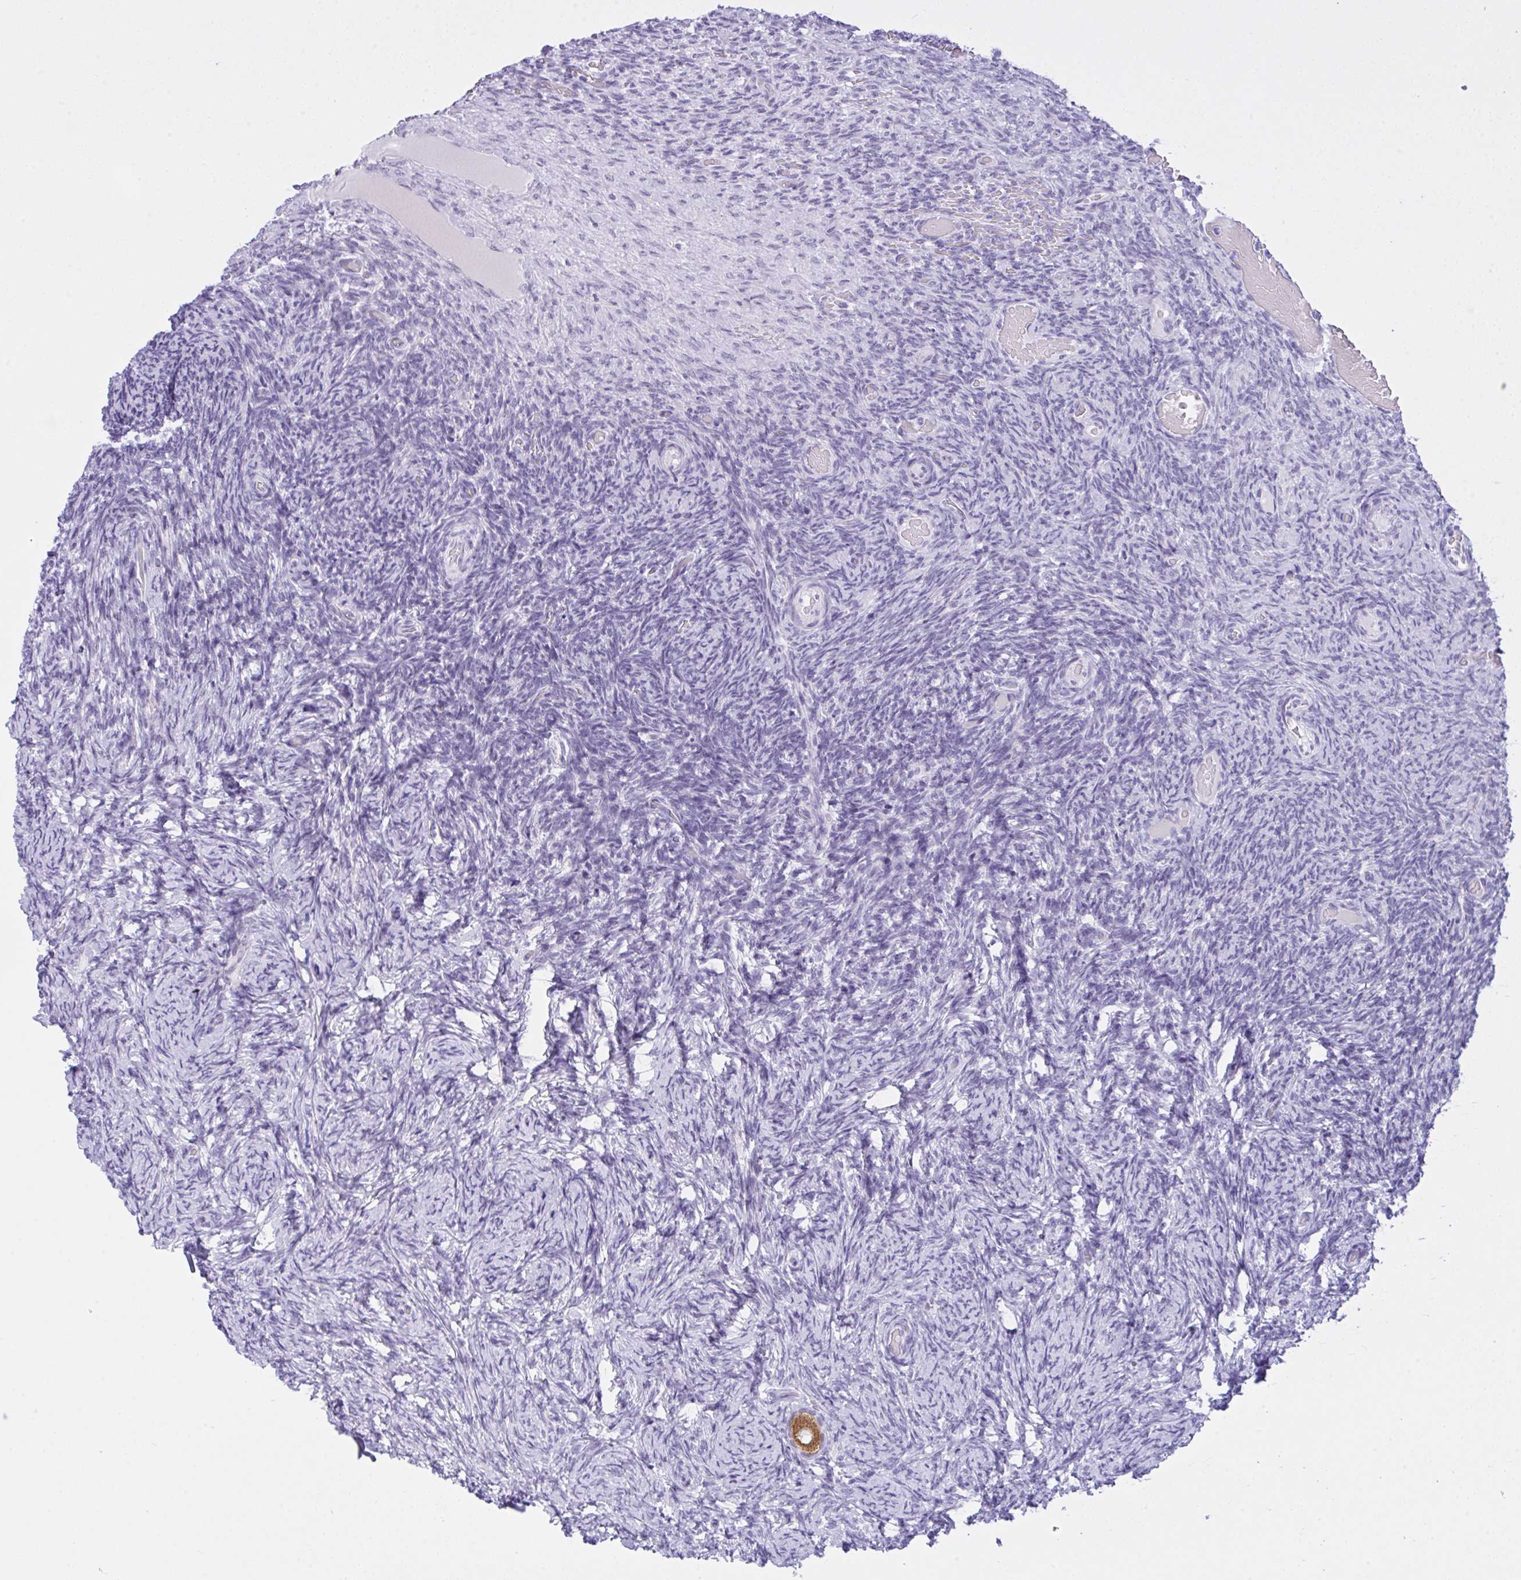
{"staining": {"intensity": "moderate", "quantity": ">75%", "location": "cytoplasmic/membranous"}, "tissue": "ovary", "cell_type": "Follicle cells", "image_type": "normal", "snomed": [{"axis": "morphology", "description": "Normal tissue, NOS"}, {"axis": "topography", "description": "Ovary"}], "caption": "Protein staining of unremarkable ovary reveals moderate cytoplasmic/membranous expression in approximately >75% of follicle cells. (DAB (3,3'-diaminobenzidine) = brown stain, brightfield microscopy at high magnification).", "gene": "YBX2", "patient": {"sex": "female", "age": 34}}